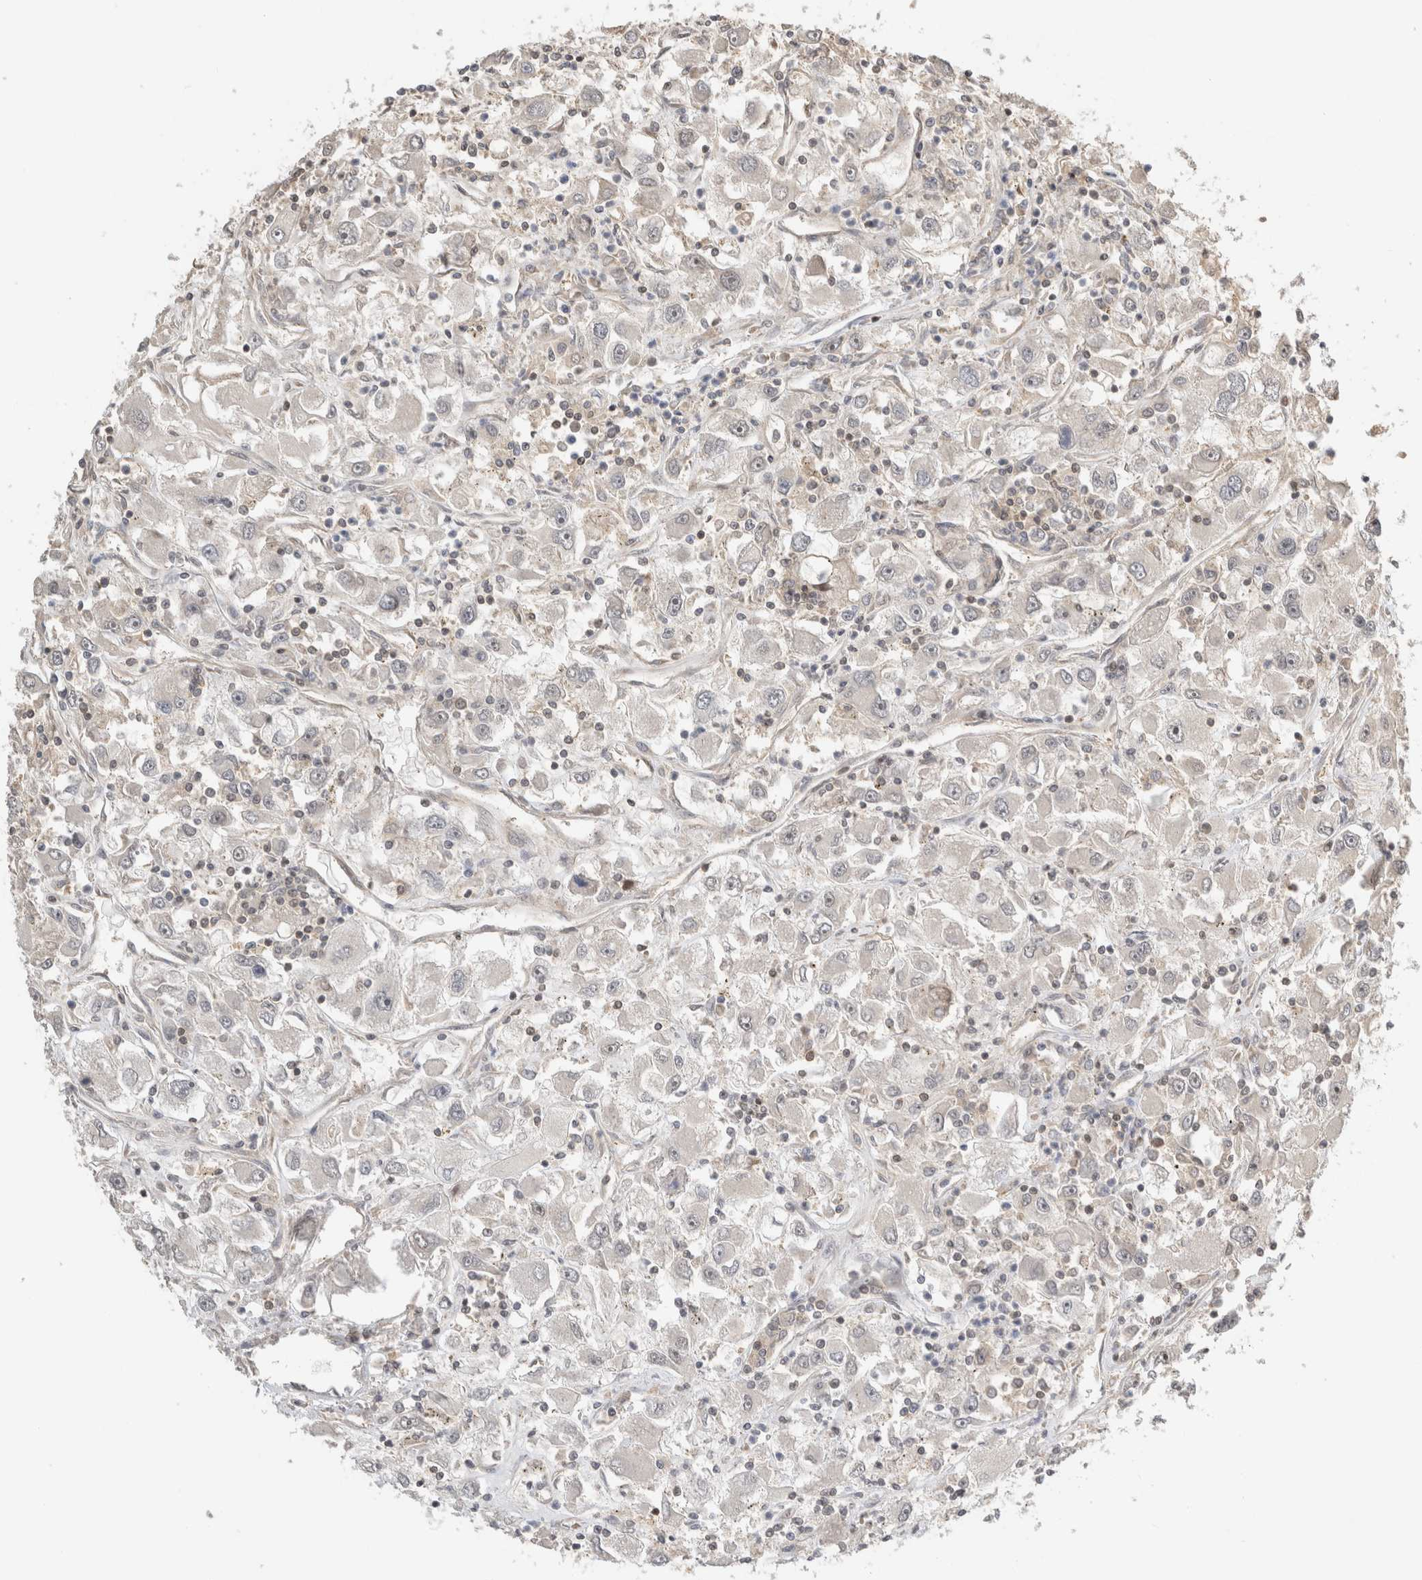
{"staining": {"intensity": "negative", "quantity": "none", "location": "none"}, "tissue": "renal cancer", "cell_type": "Tumor cells", "image_type": "cancer", "snomed": [{"axis": "morphology", "description": "Adenocarcinoma, NOS"}, {"axis": "topography", "description": "Kidney"}], "caption": "Immunohistochemistry (IHC) image of neoplastic tissue: renal cancer (adenocarcinoma) stained with DAB (3,3'-diaminobenzidine) reveals no significant protein staining in tumor cells.", "gene": "SNRNP40", "patient": {"sex": "female", "age": 52}}